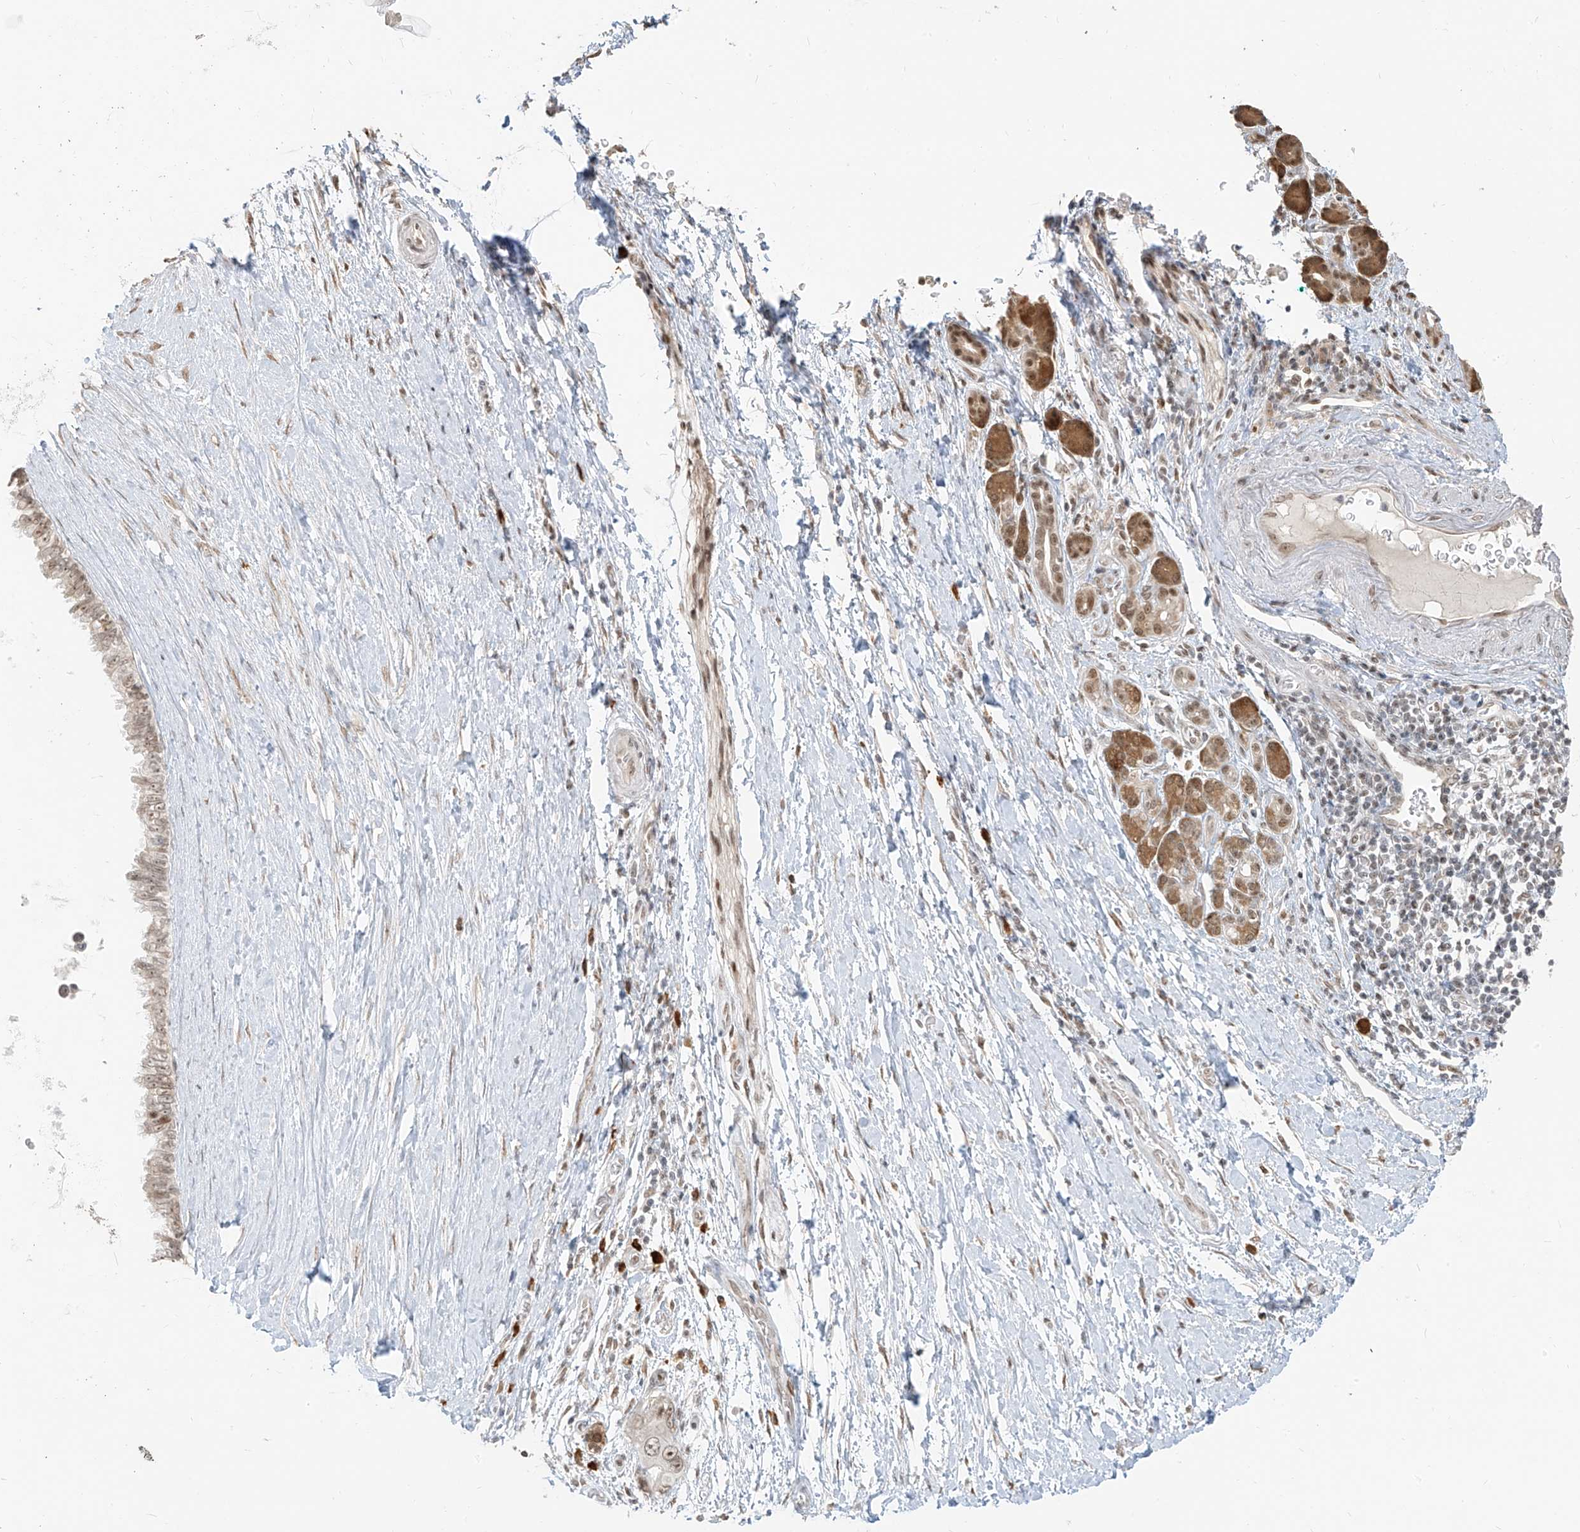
{"staining": {"intensity": "weak", "quantity": ">75%", "location": "nuclear"}, "tissue": "pancreatic cancer", "cell_type": "Tumor cells", "image_type": "cancer", "snomed": [{"axis": "morphology", "description": "Adenocarcinoma, NOS"}, {"axis": "topography", "description": "Pancreas"}], "caption": "Adenocarcinoma (pancreatic) was stained to show a protein in brown. There is low levels of weak nuclear positivity in about >75% of tumor cells. The staining is performed using DAB brown chromogen to label protein expression. The nuclei are counter-stained blue using hematoxylin.", "gene": "ZMYM2", "patient": {"sex": "female", "age": 72}}